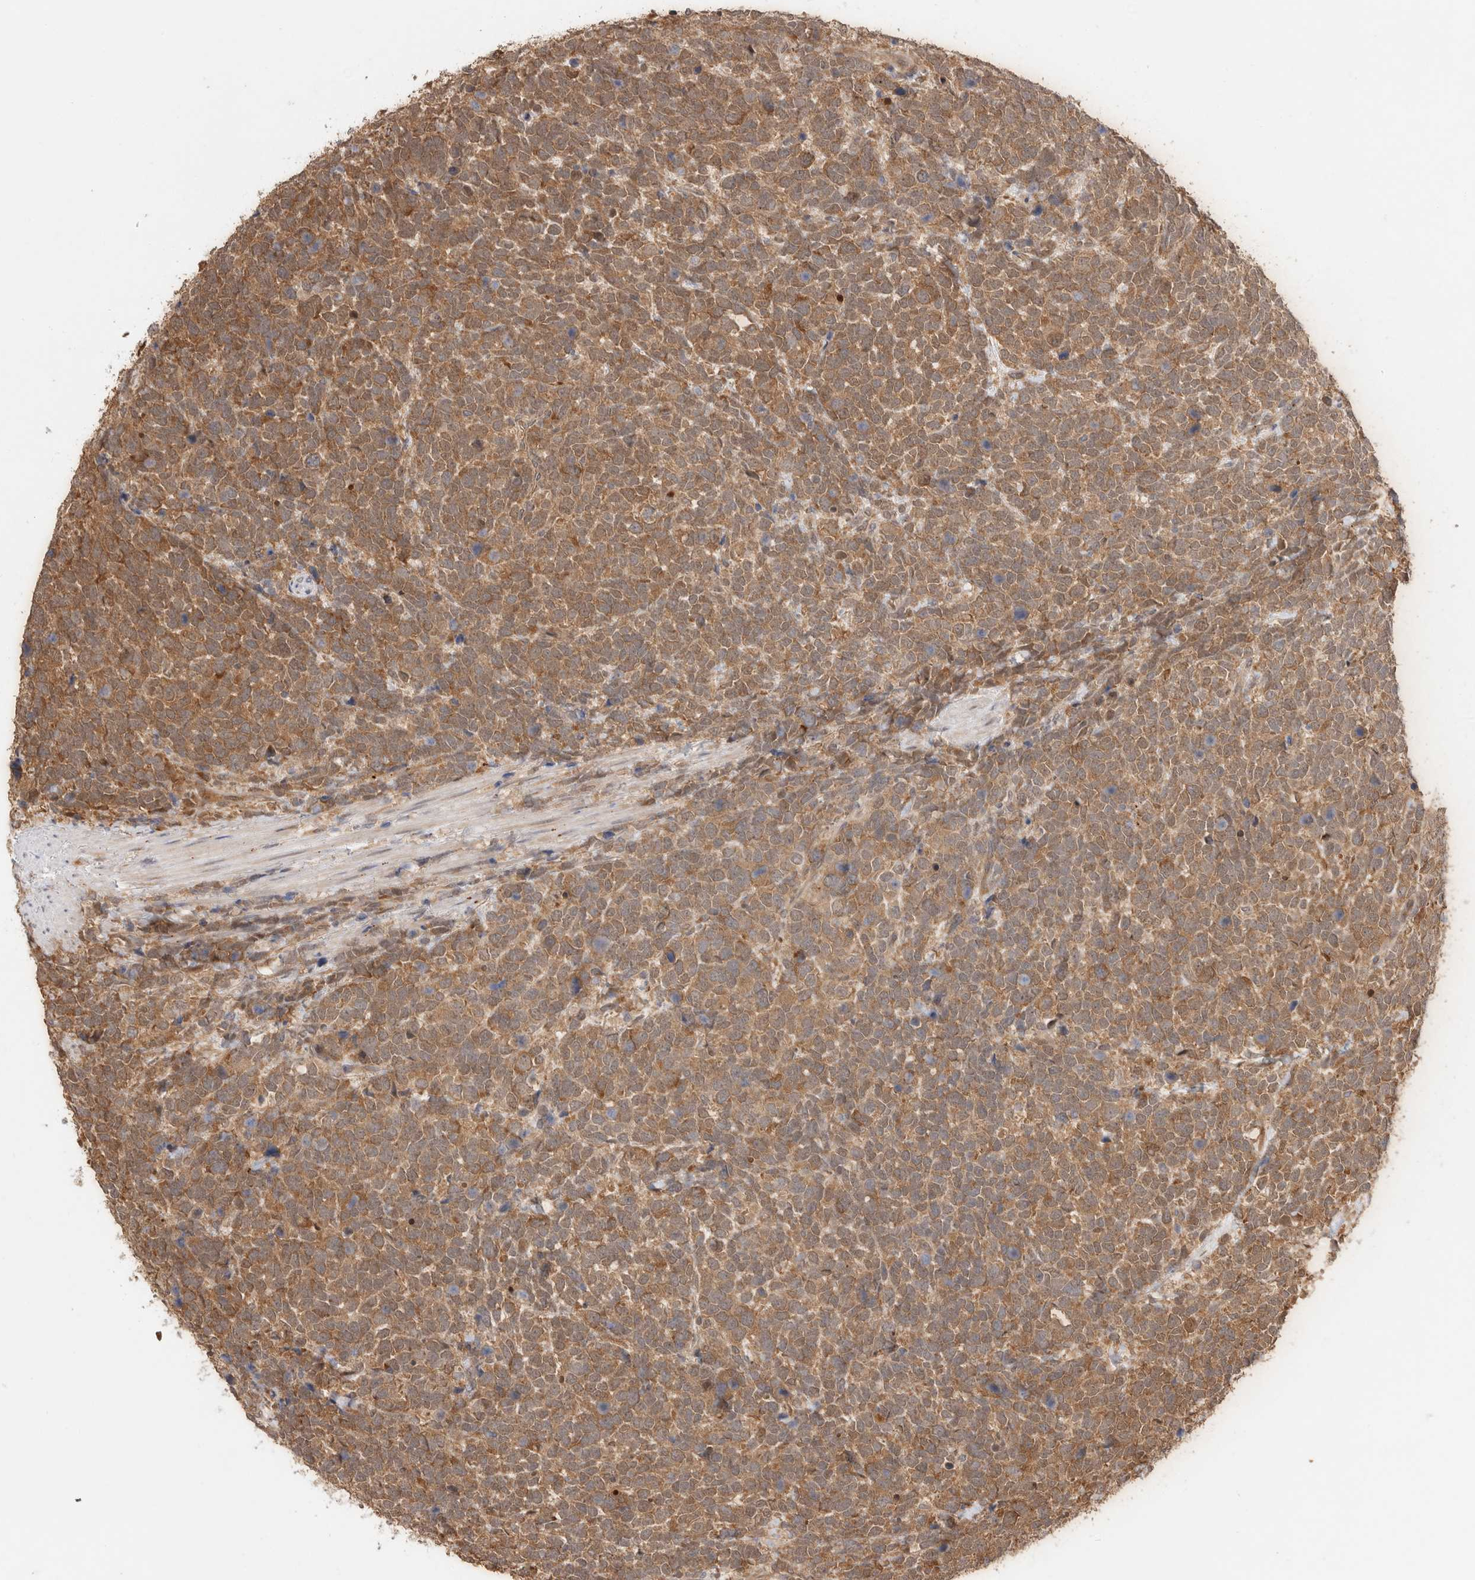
{"staining": {"intensity": "moderate", "quantity": ">75%", "location": "cytoplasmic/membranous"}, "tissue": "urothelial cancer", "cell_type": "Tumor cells", "image_type": "cancer", "snomed": [{"axis": "morphology", "description": "Urothelial carcinoma, High grade"}, {"axis": "topography", "description": "Urinary bladder"}], "caption": "IHC photomicrograph of neoplastic tissue: urothelial carcinoma (high-grade) stained using immunohistochemistry (IHC) shows medium levels of moderate protein expression localized specifically in the cytoplasmic/membranous of tumor cells, appearing as a cytoplasmic/membranous brown color.", "gene": "ACTL9", "patient": {"sex": "female", "age": 82}}